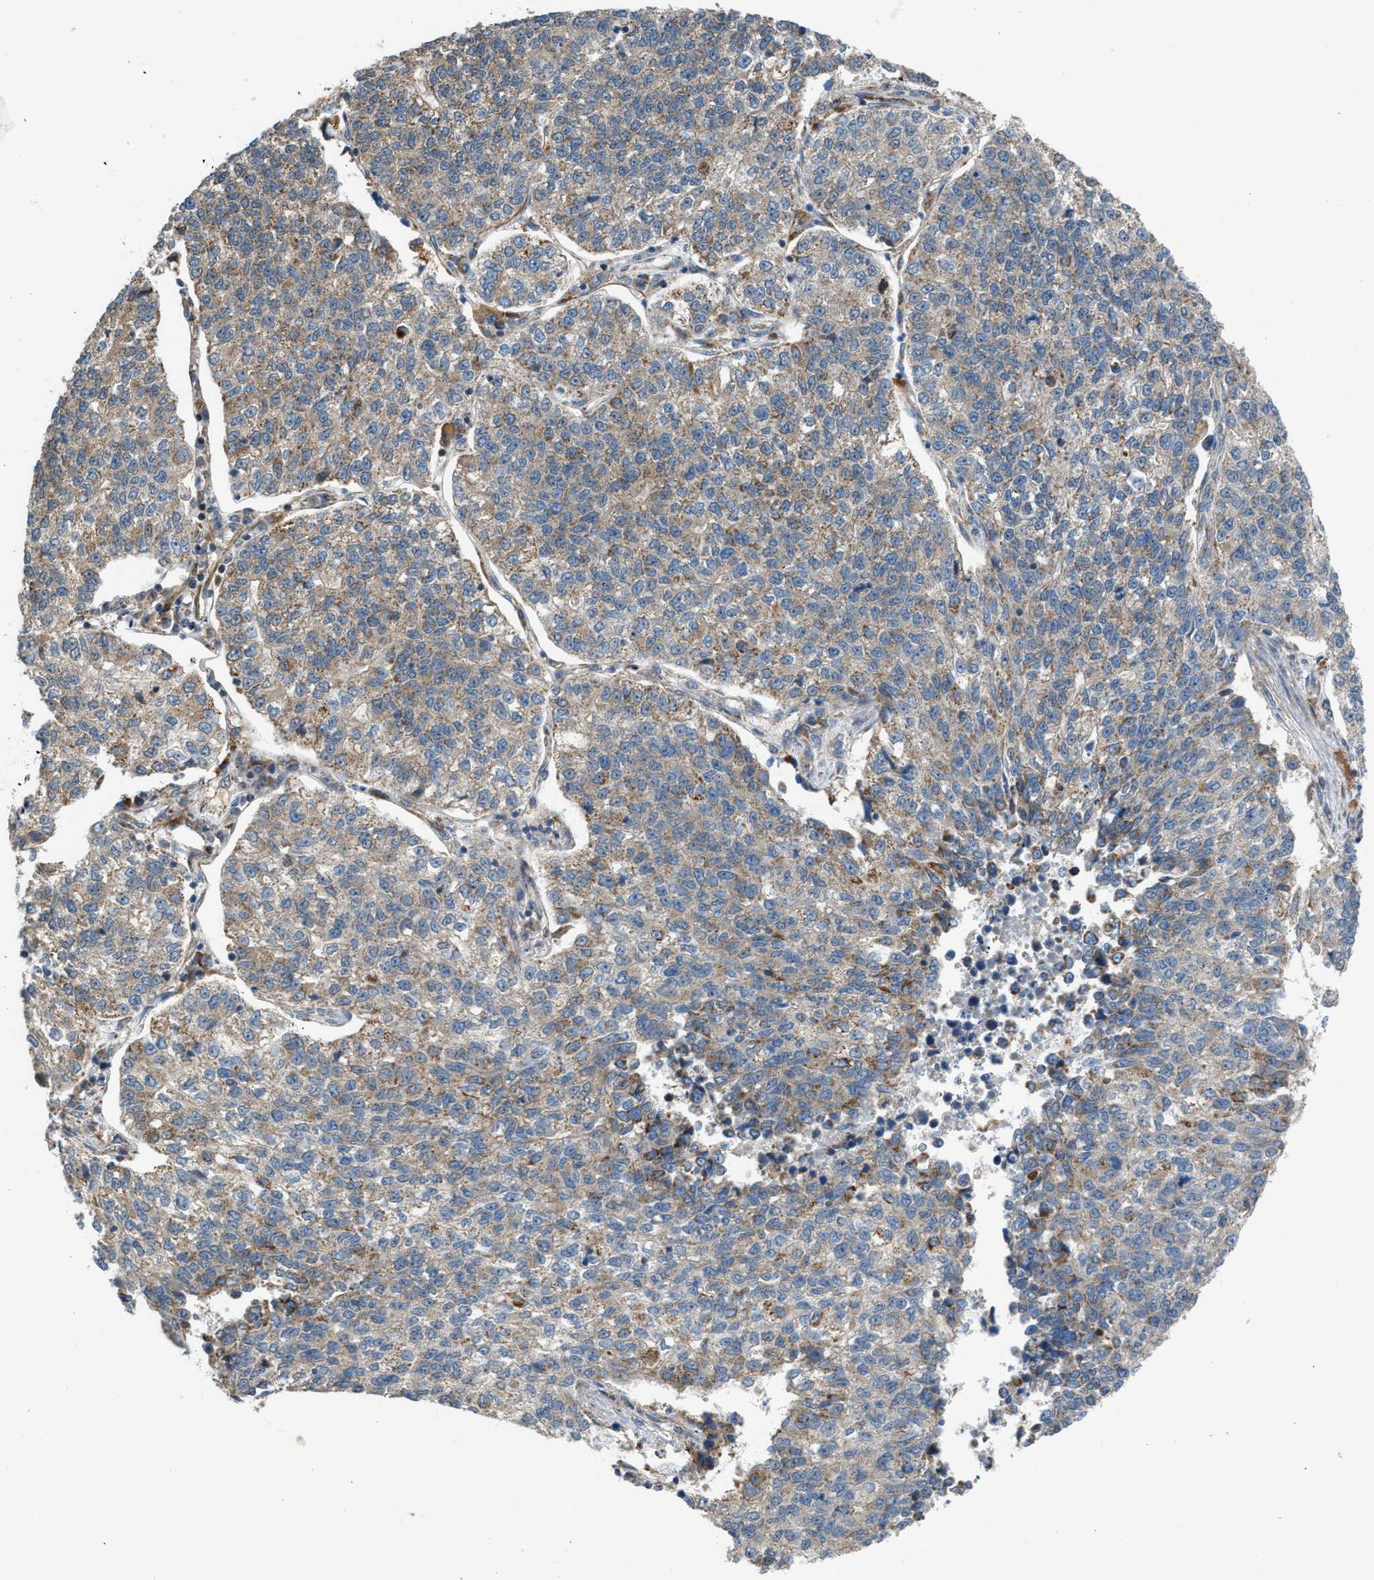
{"staining": {"intensity": "weak", "quantity": ">75%", "location": "cytoplasmic/membranous"}, "tissue": "lung cancer", "cell_type": "Tumor cells", "image_type": "cancer", "snomed": [{"axis": "morphology", "description": "Adenocarcinoma, NOS"}, {"axis": "topography", "description": "Lung"}], "caption": "Lung cancer was stained to show a protein in brown. There is low levels of weak cytoplasmic/membranous staining in approximately >75% of tumor cells.", "gene": "SLC10A3", "patient": {"sex": "male", "age": 49}}